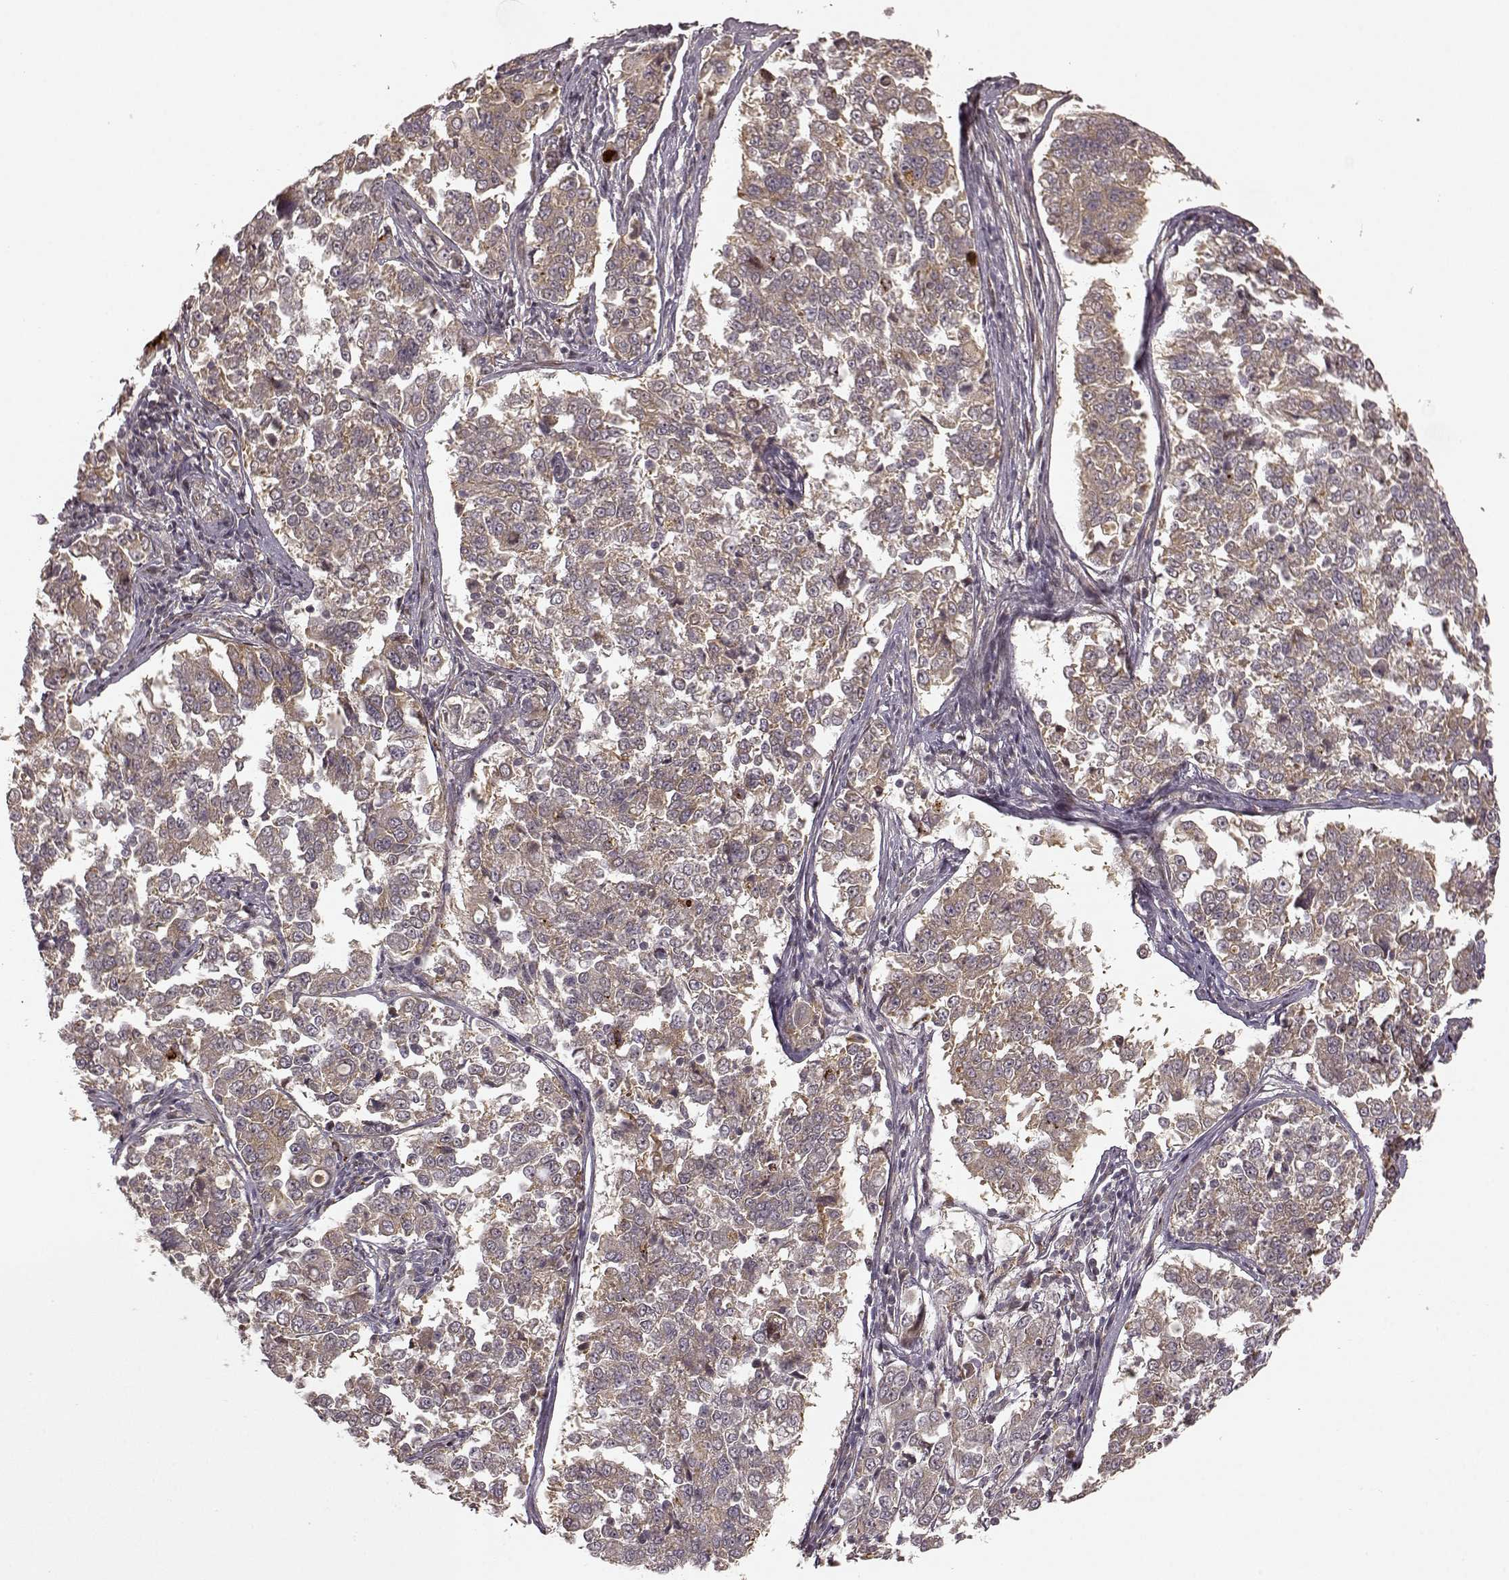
{"staining": {"intensity": "weak", "quantity": ">75%", "location": "cytoplasmic/membranous"}, "tissue": "endometrial cancer", "cell_type": "Tumor cells", "image_type": "cancer", "snomed": [{"axis": "morphology", "description": "Adenocarcinoma, NOS"}, {"axis": "topography", "description": "Endometrium"}], "caption": "Human endometrial adenocarcinoma stained for a protein (brown) reveals weak cytoplasmic/membranous positive positivity in about >75% of tumor cells.", "gene": "SLC12A9", "patient": {"sex": "female", "age": 43}}